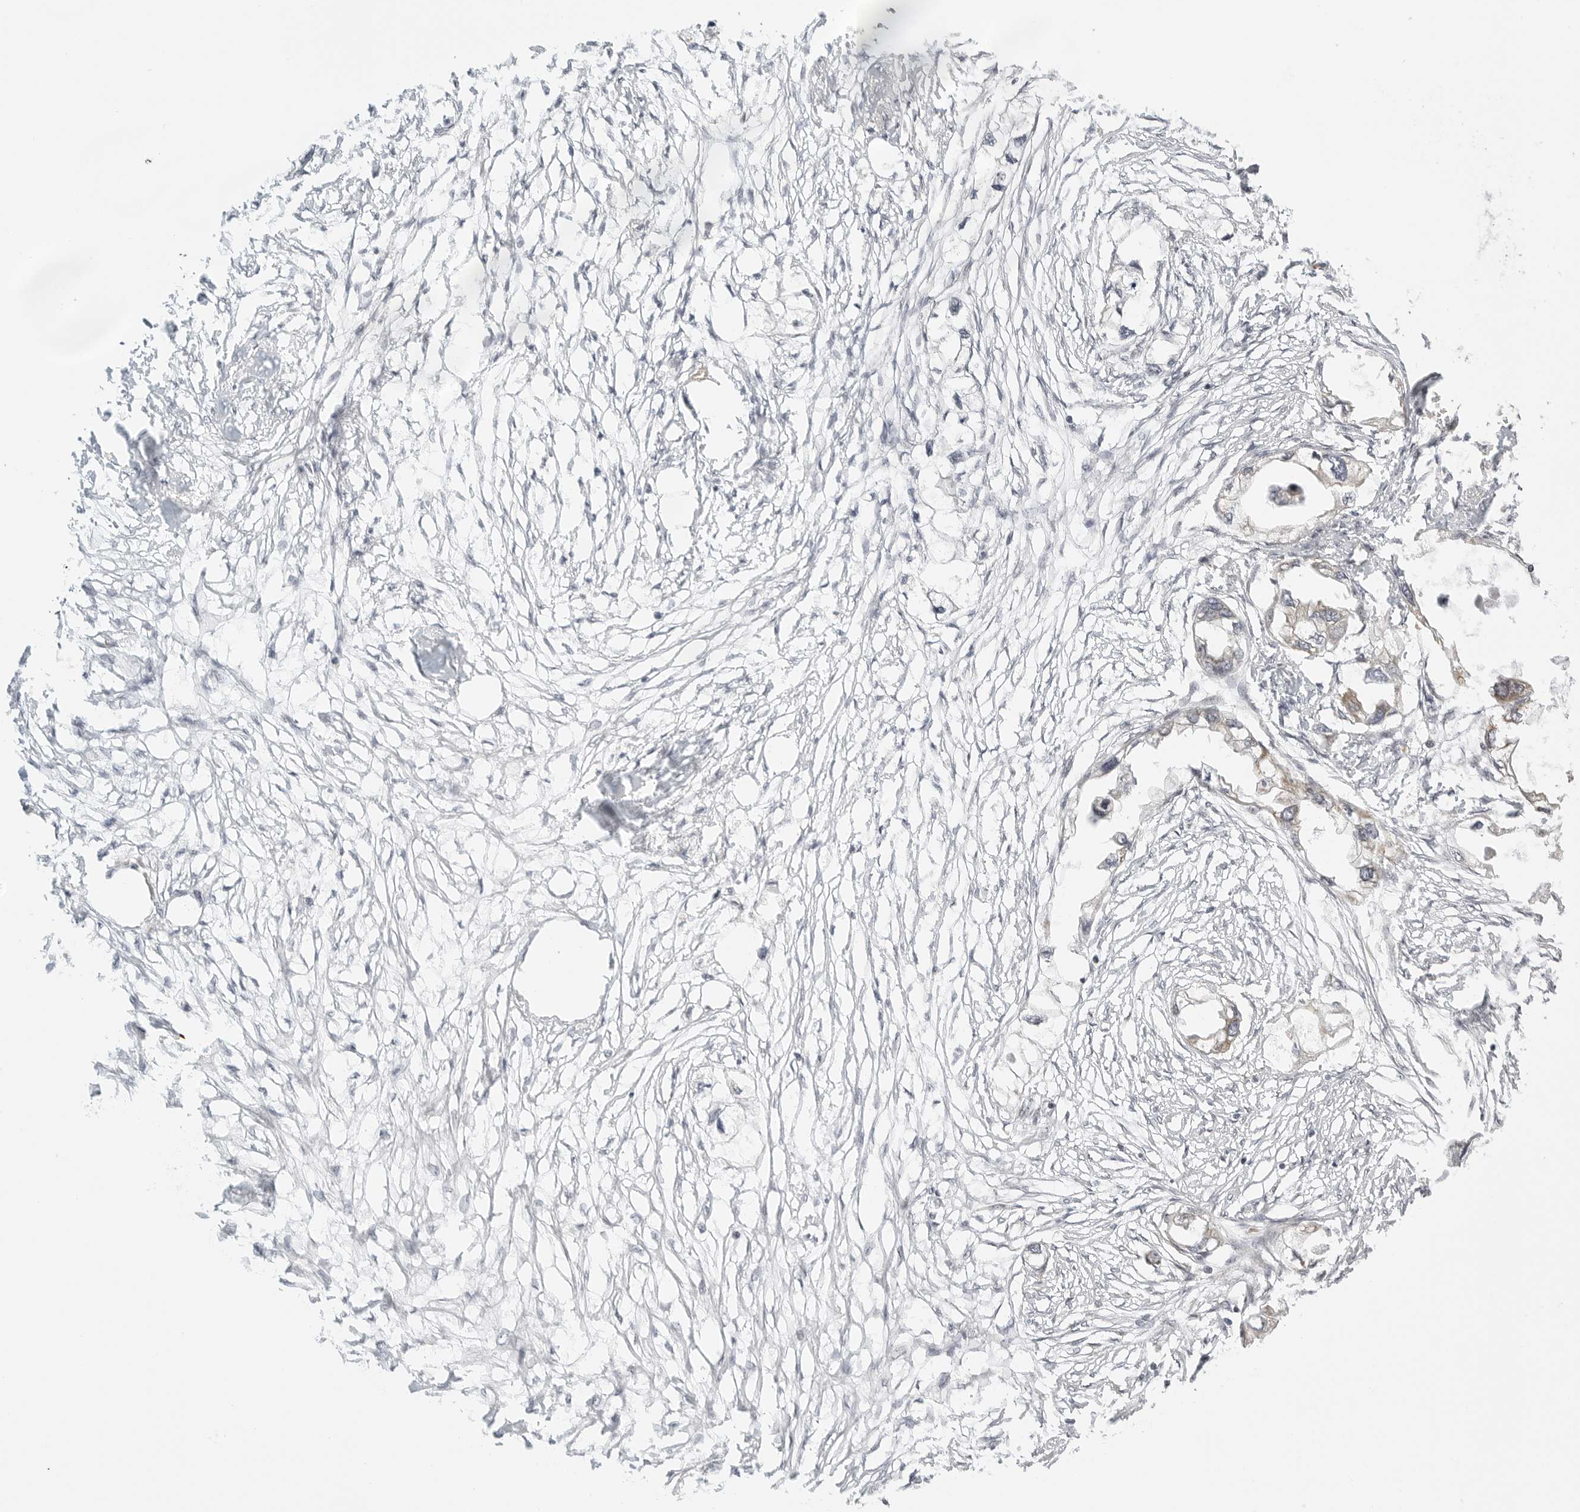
{"staining": {"intensity": "weak", "quantity": "25%-75%", "location": "cytoplasmic/membranous"}, "tissue": "endometrial cancer", "cell_type": "Tumor cells", "image_type": "cancer", "snomed": [{"axis": "morphology", "description": "Adenocarcinoma, NOS"}, {"axis": "morphology", "description": "Adenocarcinoma, metastatic, NOS"}, {"axis": "topography", "description": "Adipose tissue"}, {"axis": "topography", "description": "Endometrium"}], "caption": "DAB immunohistochemical staining of human endometrial cancer (metastatic adenocarcinoma) exhibits weak cytoplasmic/membranous protein expression in about 25%-75% of tumor cells. (Brightfield microscopy of DAB IHC at high magnification).", "gene": "DSCC1", "patient": {"sex": "female", "age": 67}}